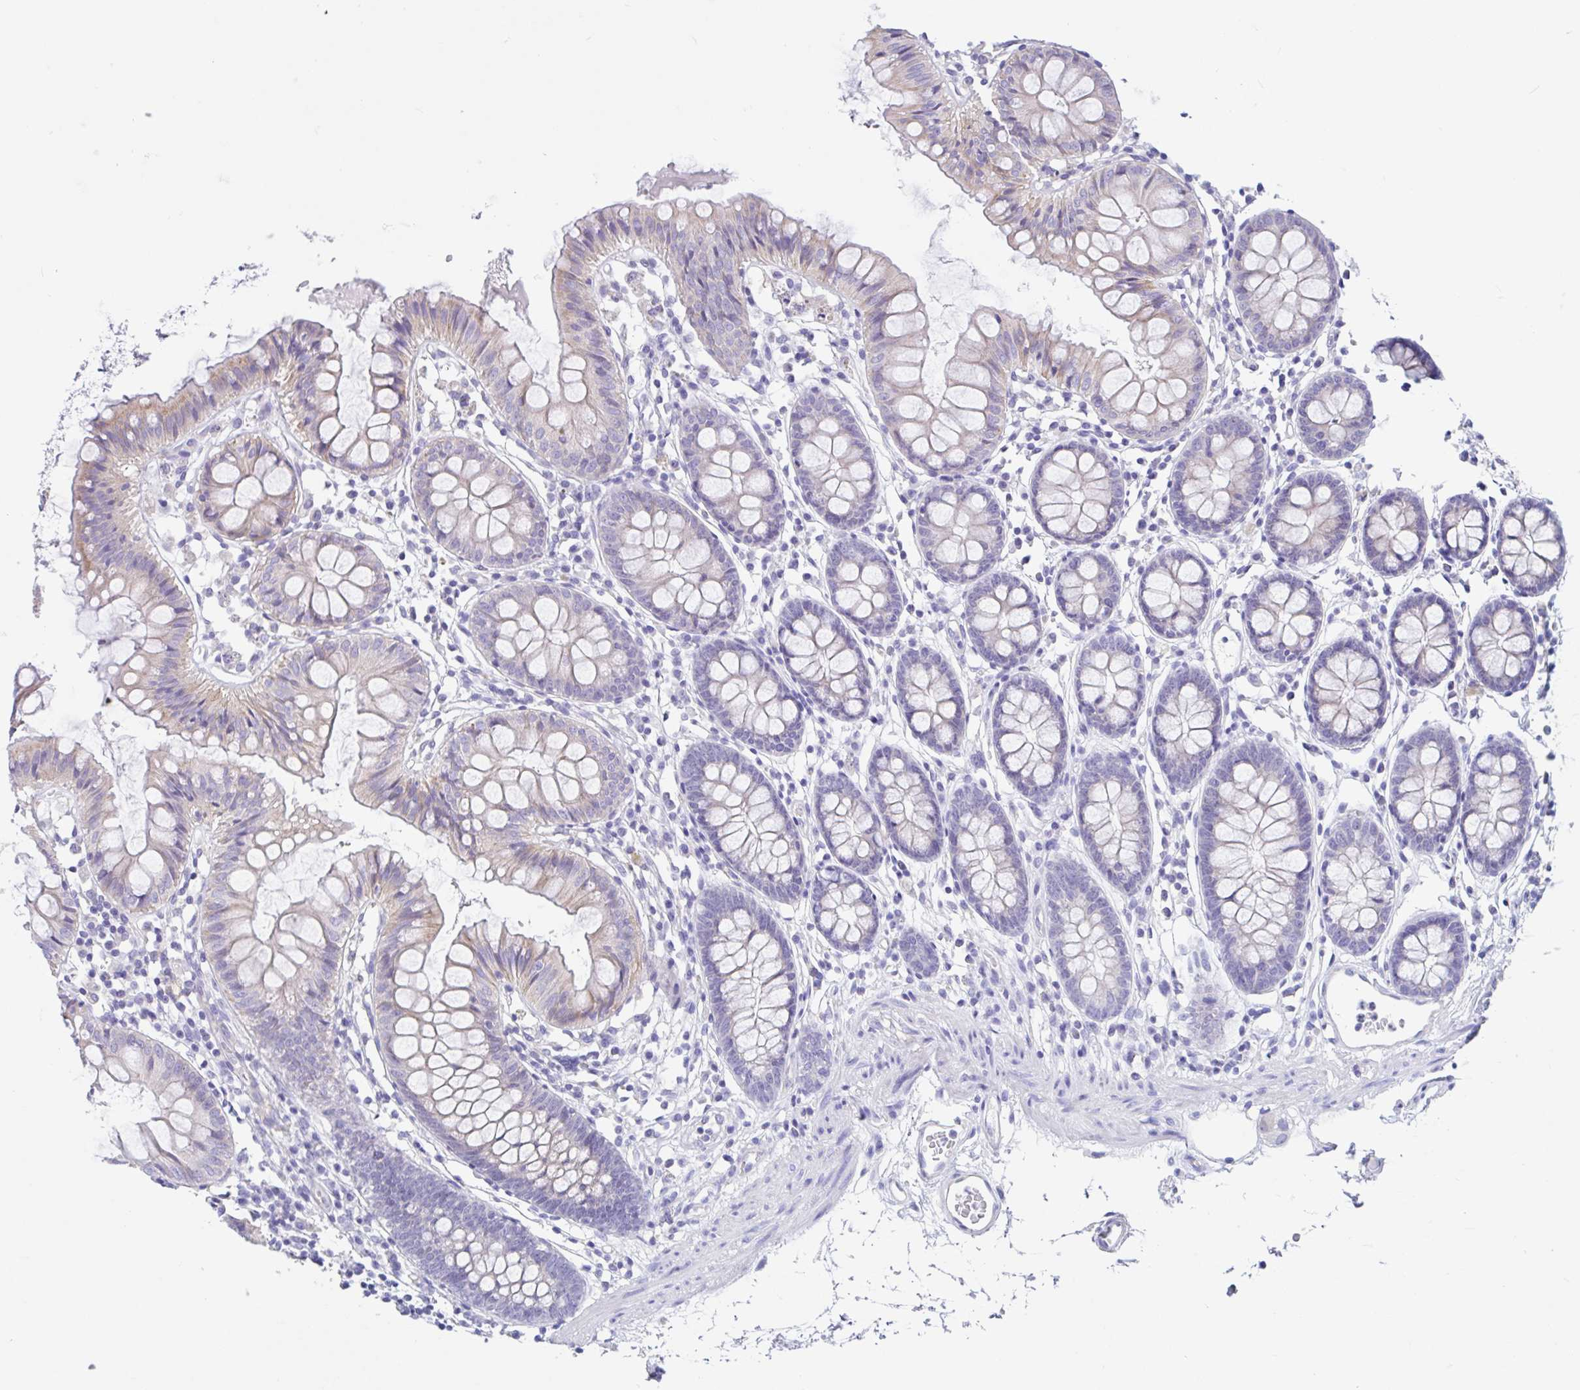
{"staining": {"intensity": "negative", "quantity": "none", "location": "none"}, "tissue": "colon", "cell_type": "Endothelial cells", "image_type": "normal", "snomed": [{"axis": "morphology", "description": "Normal tissue, NOS"}, {"axis": "topography", "description": "Colon"}], "caption": "A histopathology image of human colon is negative for staining in endothelial cells. Nuclei are stained in blue.", "gene": "OR6N2", "patient": {"sex": "female", "age": 84}}